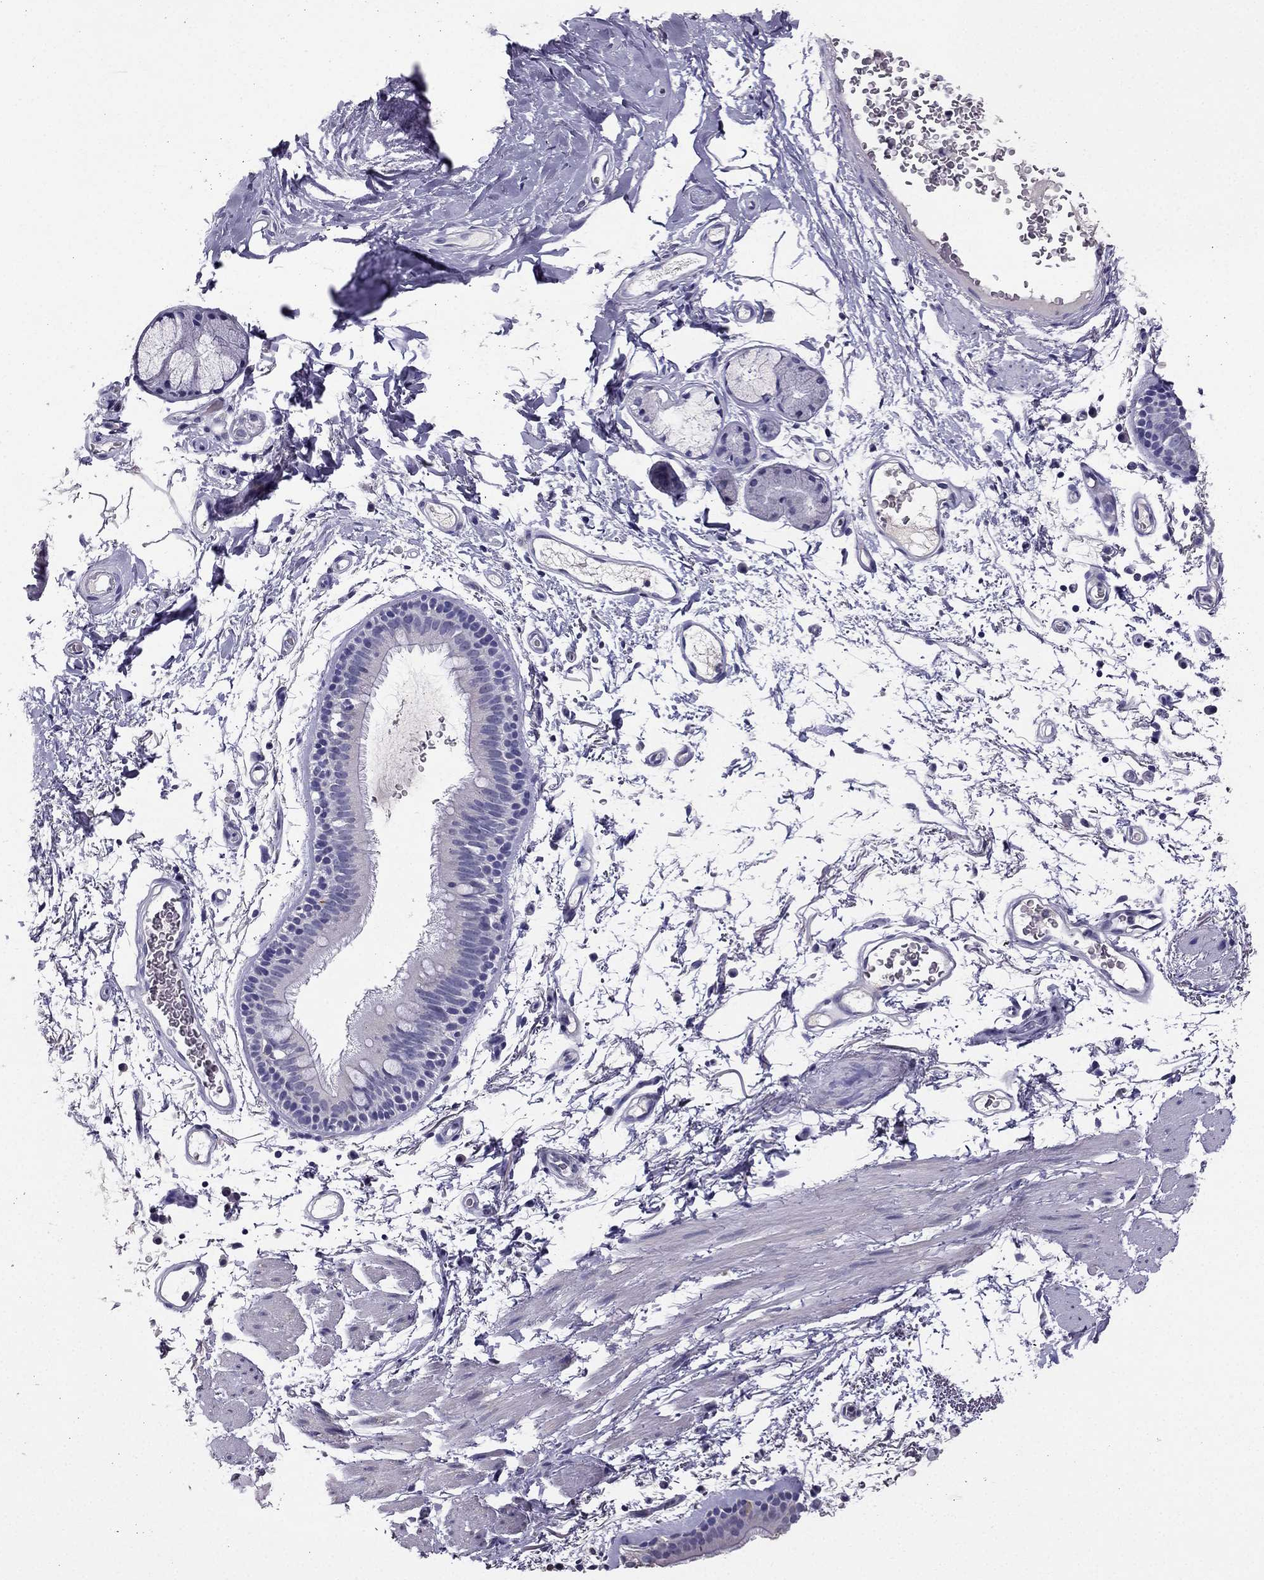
{"staining": {"intensity": "negative", "quantity": "none", "location": "none"}, "tissue": "bronchus", "cell_type": "Respiratory epithelial cells", "image_type": "normal", "snomed": [{"axis": "morphology", "description": "Normal tissue, NOS"}, {"axis": "topography", "description": "Lymph node"}, {"axis": "topography", "description": "Bronchus"}], "caption": "Immunohistochemistry micrograph of benign bronchus stained for a protein (brown), which displays no positivity in respiratory epithelial cells.", "gene": "ARHGAP11A", "patient": {"sex": "female", "age": 70}}